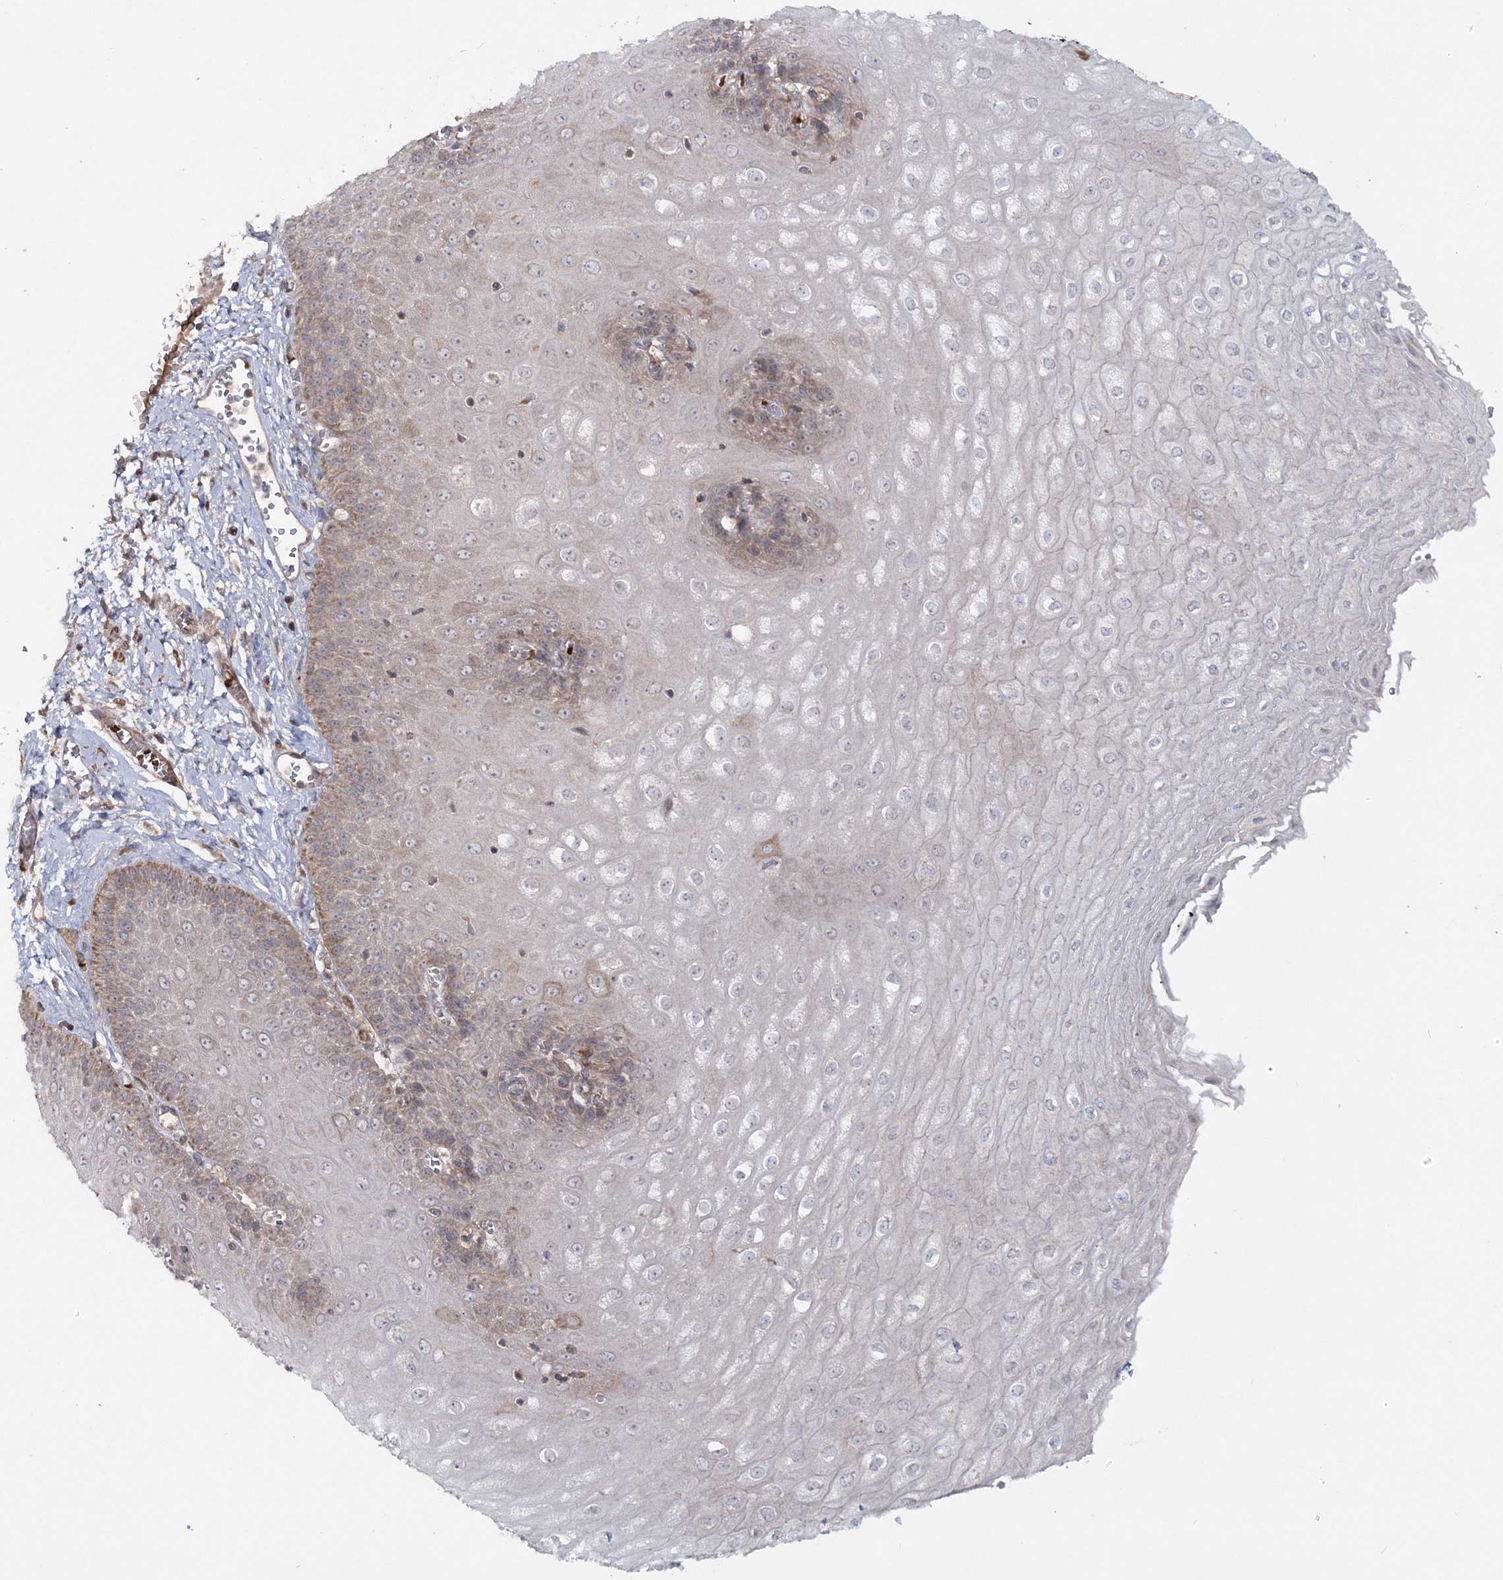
{"staining": {"intensity": "moderate", "quantity": "25%-75%", "location": "cytoplasmic/membranous"}, "tissue": "esophagus", "cell_type": "Squamous epithelial cells", "image_type": "normal", "snomed": [{"axis": "morphology", "description": "Normal tissue, NOS"}, {"axis": "topography", "description": "Esophagus"}], "caption": "Immunohistochemical staining of benign human esophagus reveals moderate cytoplasmic/membranous protein expression in about 25%-75% of squamous epithelial cells. Nuclei are stained in blue.", "gene": "MOCS2", "patient": {"sex": "male", "age": 60}}